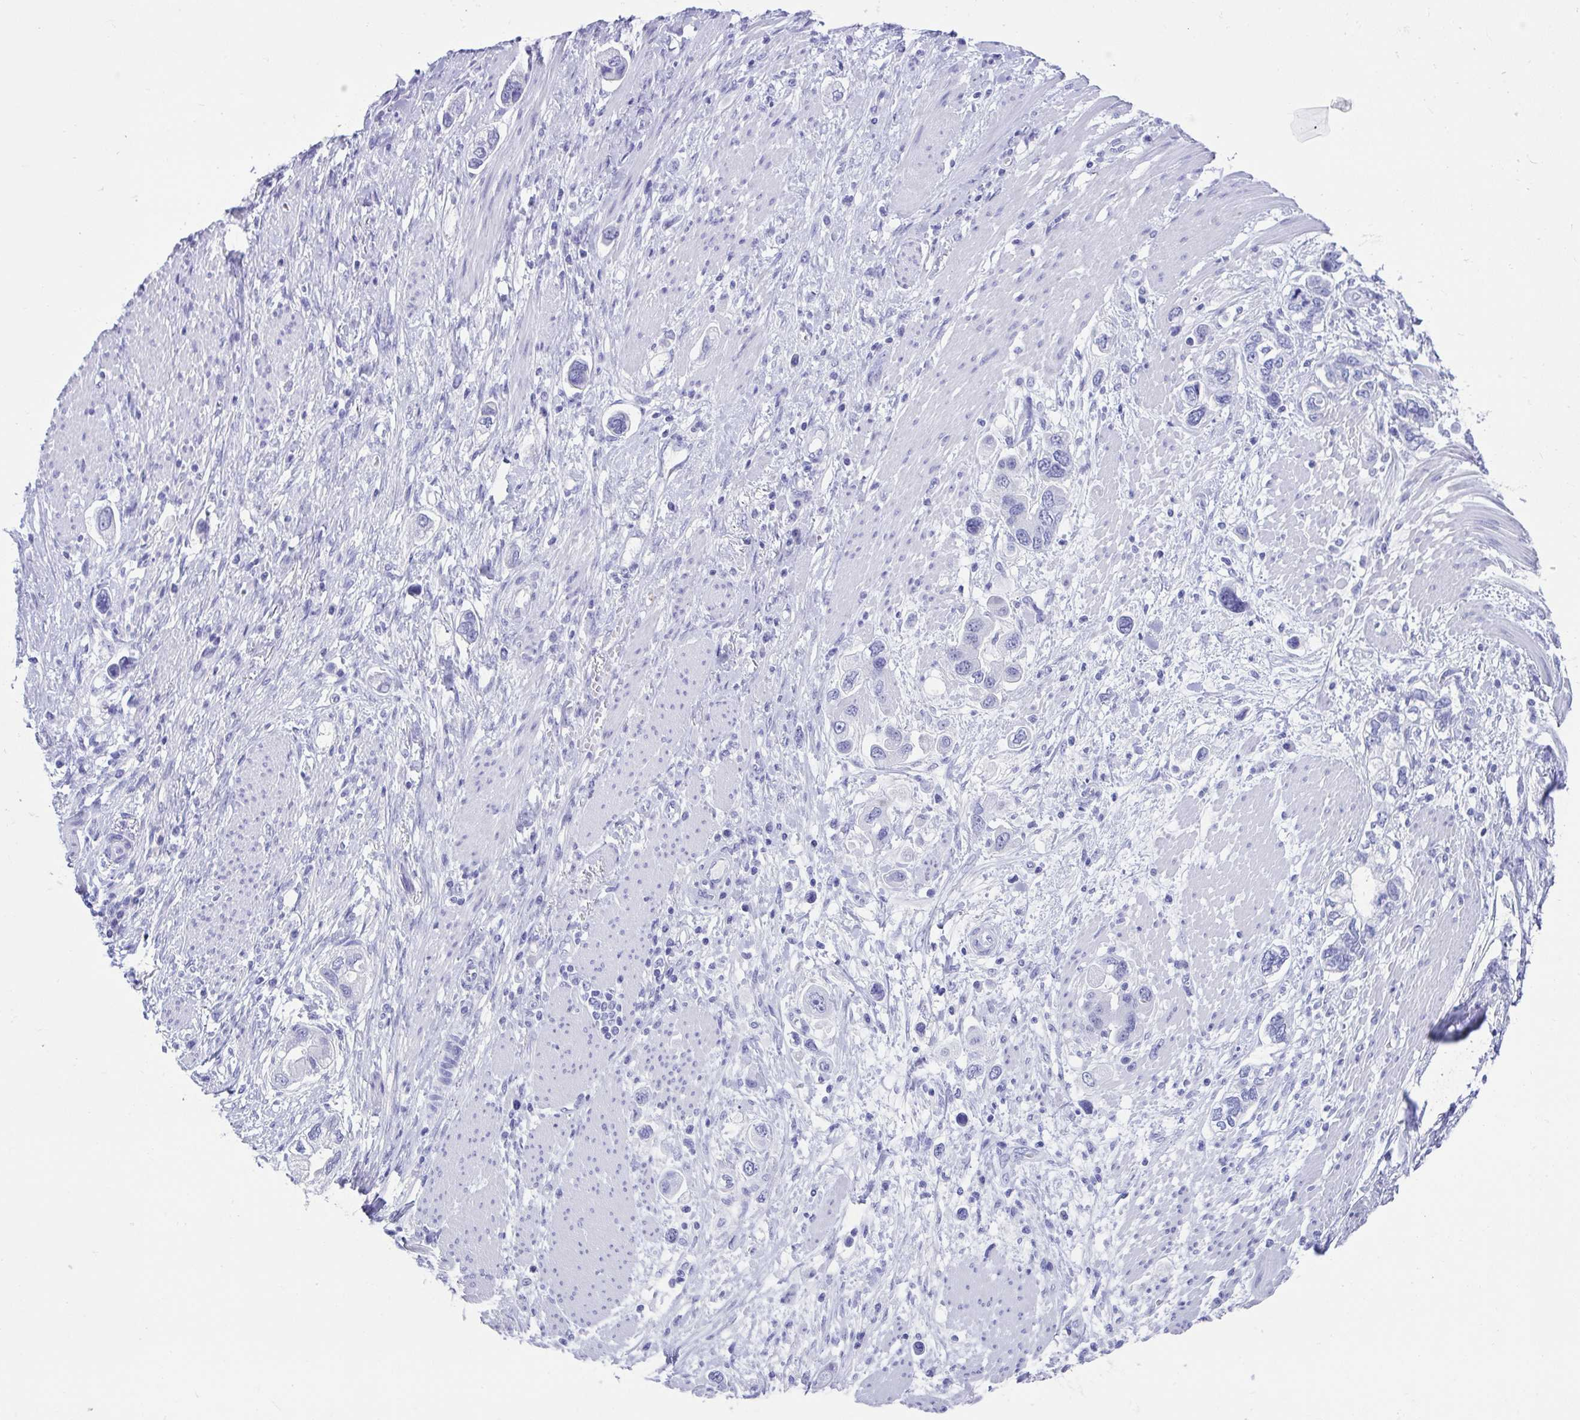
{"staining": {"intensity": "negative", "quantity": "none", "location": "none"}, "tissue": "stomach cancer", "cell_type": "Tumor cells", "image_type": "cancer", "snomed": [{"axis": "morphology", "description": "Adenocarcinoma, NOS"}, {"axis": "topography", "description": "Stomach, lower"}], "caption": "DAB immunohistochemical staining of human stomach cancer (adenocarcinoma) demonstrates no significant positivity in tumor cells.", "gene": "PSCA", "patient": {"sex": "female", "age": 93}}